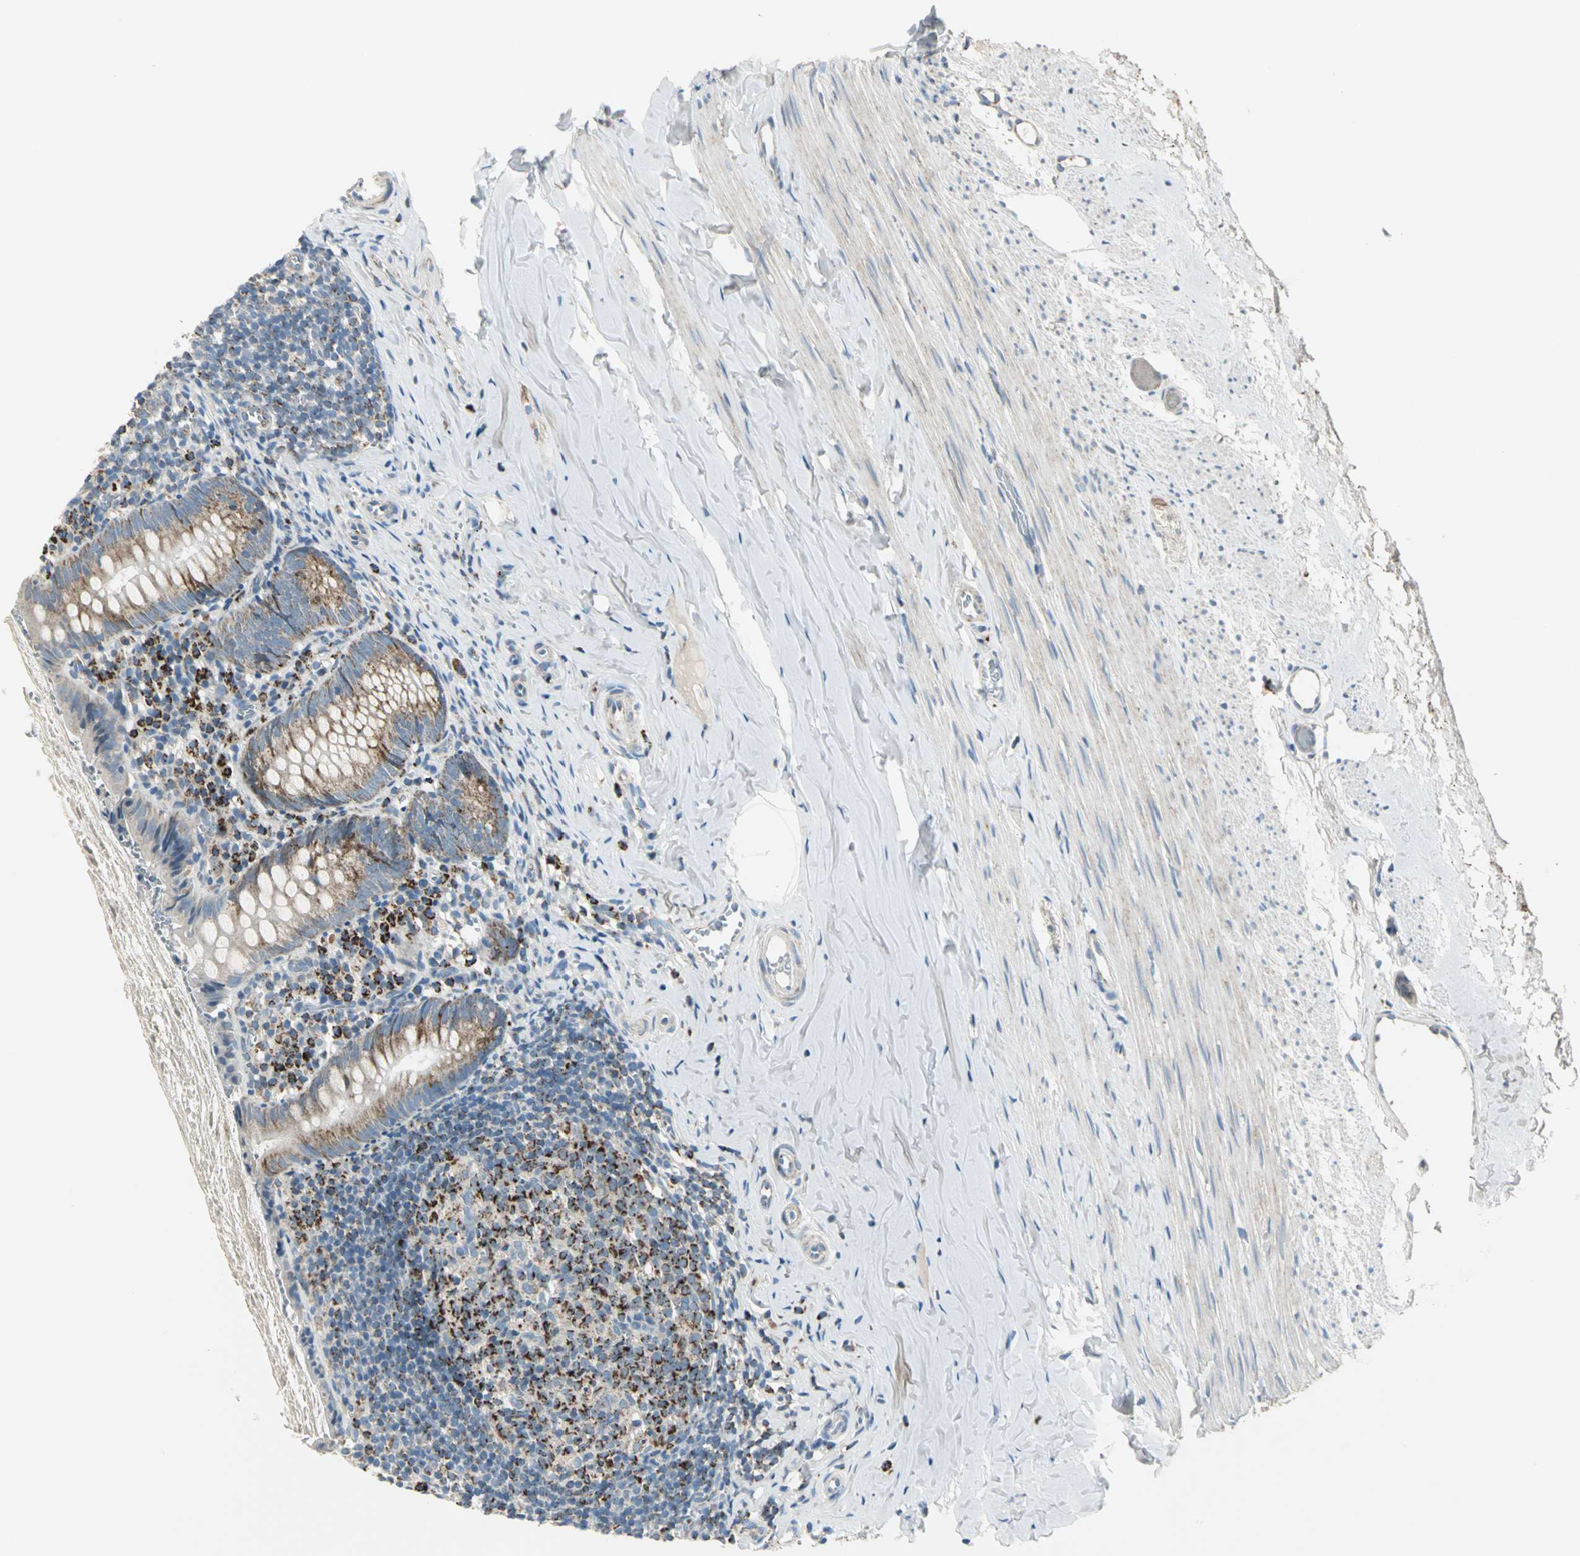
{"staining": {"intensity": "moderate", "quantity": ">75%", "location": "cytoplasmic/membranous"}, "tissue": "appendix", "cell_type": "Glandular cells", "image_type": "normal", "snomed": [{"axis": "morphology", "description": "Normal tissue, NOS"}, {"axis": "topography", "description": "Appendix"}], "caption": "Moderate cytoplasmic/membranous expression for a protein is present in approximately >75% of glandular cells of unremarkable appendix using IHC.", "gene": "ACADM", "patient": {"sex": "female", "age": 10}}